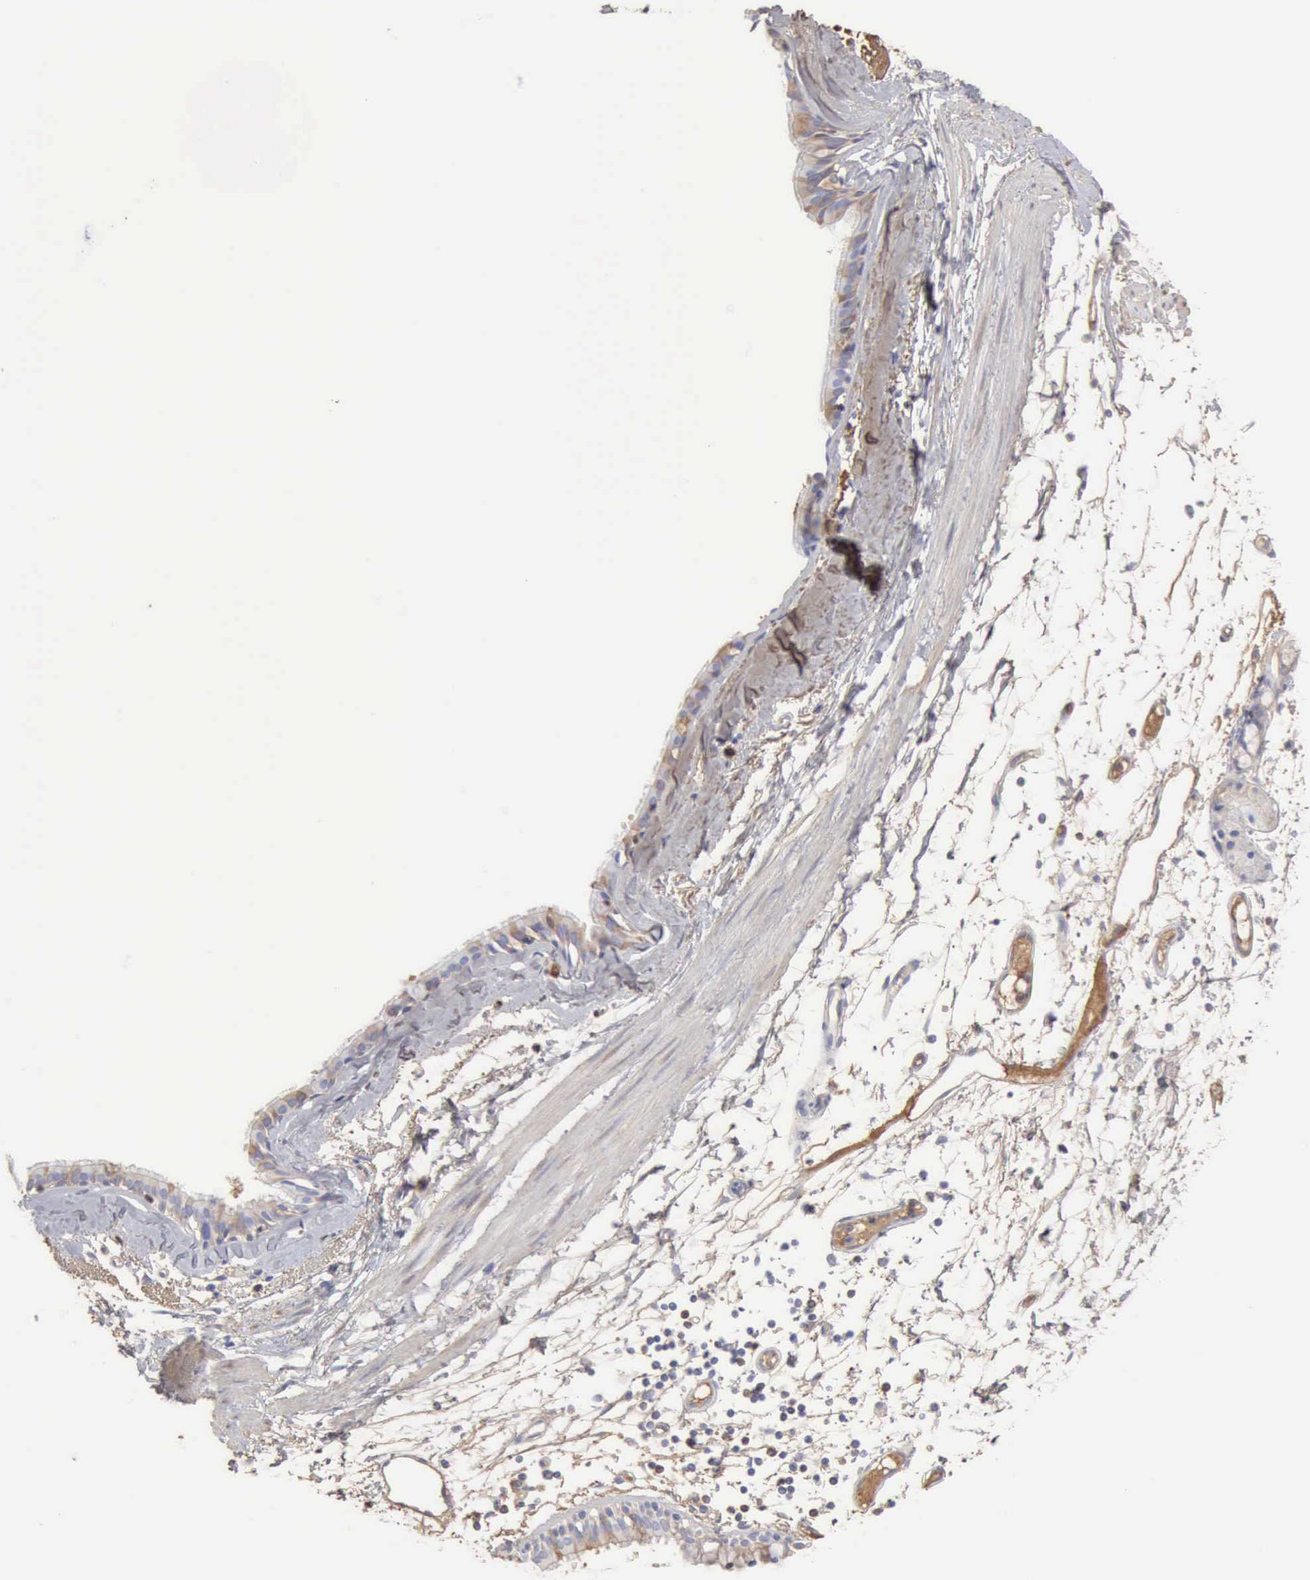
{"staining": {"intensity": "weak", "quantity": "<25%", "location": "cytoplasmic/membranous"}, "tissue": "bronchus", "cell_type": "Respiratory epithelial cells", "image_type": "normal", "snomed": [{"axis": "morphology", "description": "Normal tissue, NOS"}, {"axis": "topography", "description": "Bronchus"}, {"axis": "topography", "description": "Lung"}], "caption": "Immunohistochemistry (IHC) photomicrograph of unremarkable human bronchus stained for a protein (brown), which exhibits no staining in respiratory epithelial cells.", "gene": "SERPINA1", "patient": {"sex": "female", "age": 56}}